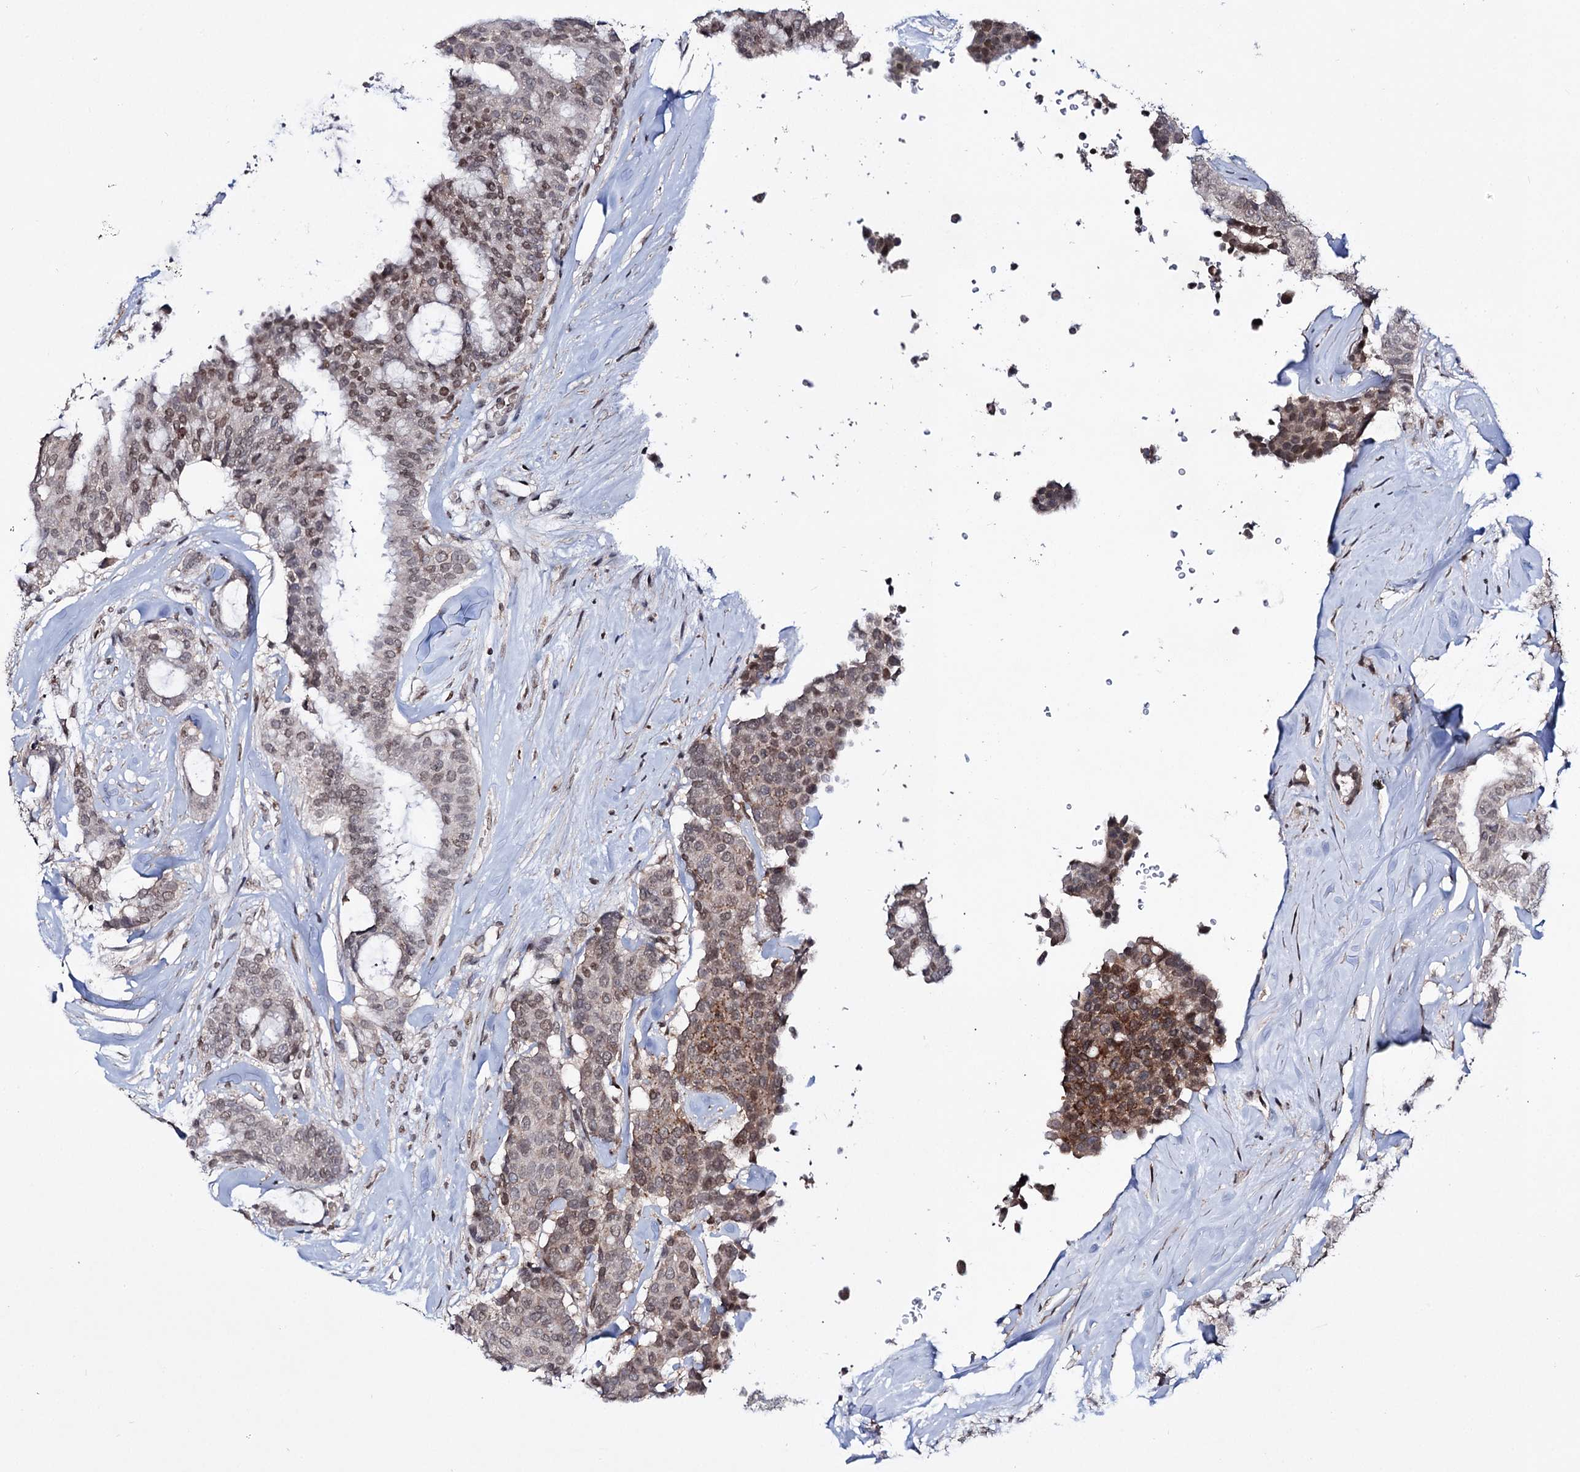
{"staining": {"intensity": "moderate", "quantity": "25%-75%", "location": "cytoplasmic/membranous,nuclear"}, "tissue": "breast cancer", "cell_type": "Tumor cells", "image_type": "cancer", "snomed": [{"axis": "morphology", "description": "Duct carcinoma"}, {"axis": "topography", "description": "Breast"}], "caption": "Immunohistochemical staining of invasive ductal carcinoma (breast) demonstrates moderate cytoplasmic/membranous and nuclear protein positivity in approximately 25%-75% of tumor cells. (Brightfield microscopy of DAB IHC at high magnification).", "gene": "SMCHD1", "patient": {"sex": "female", "age": 75}}